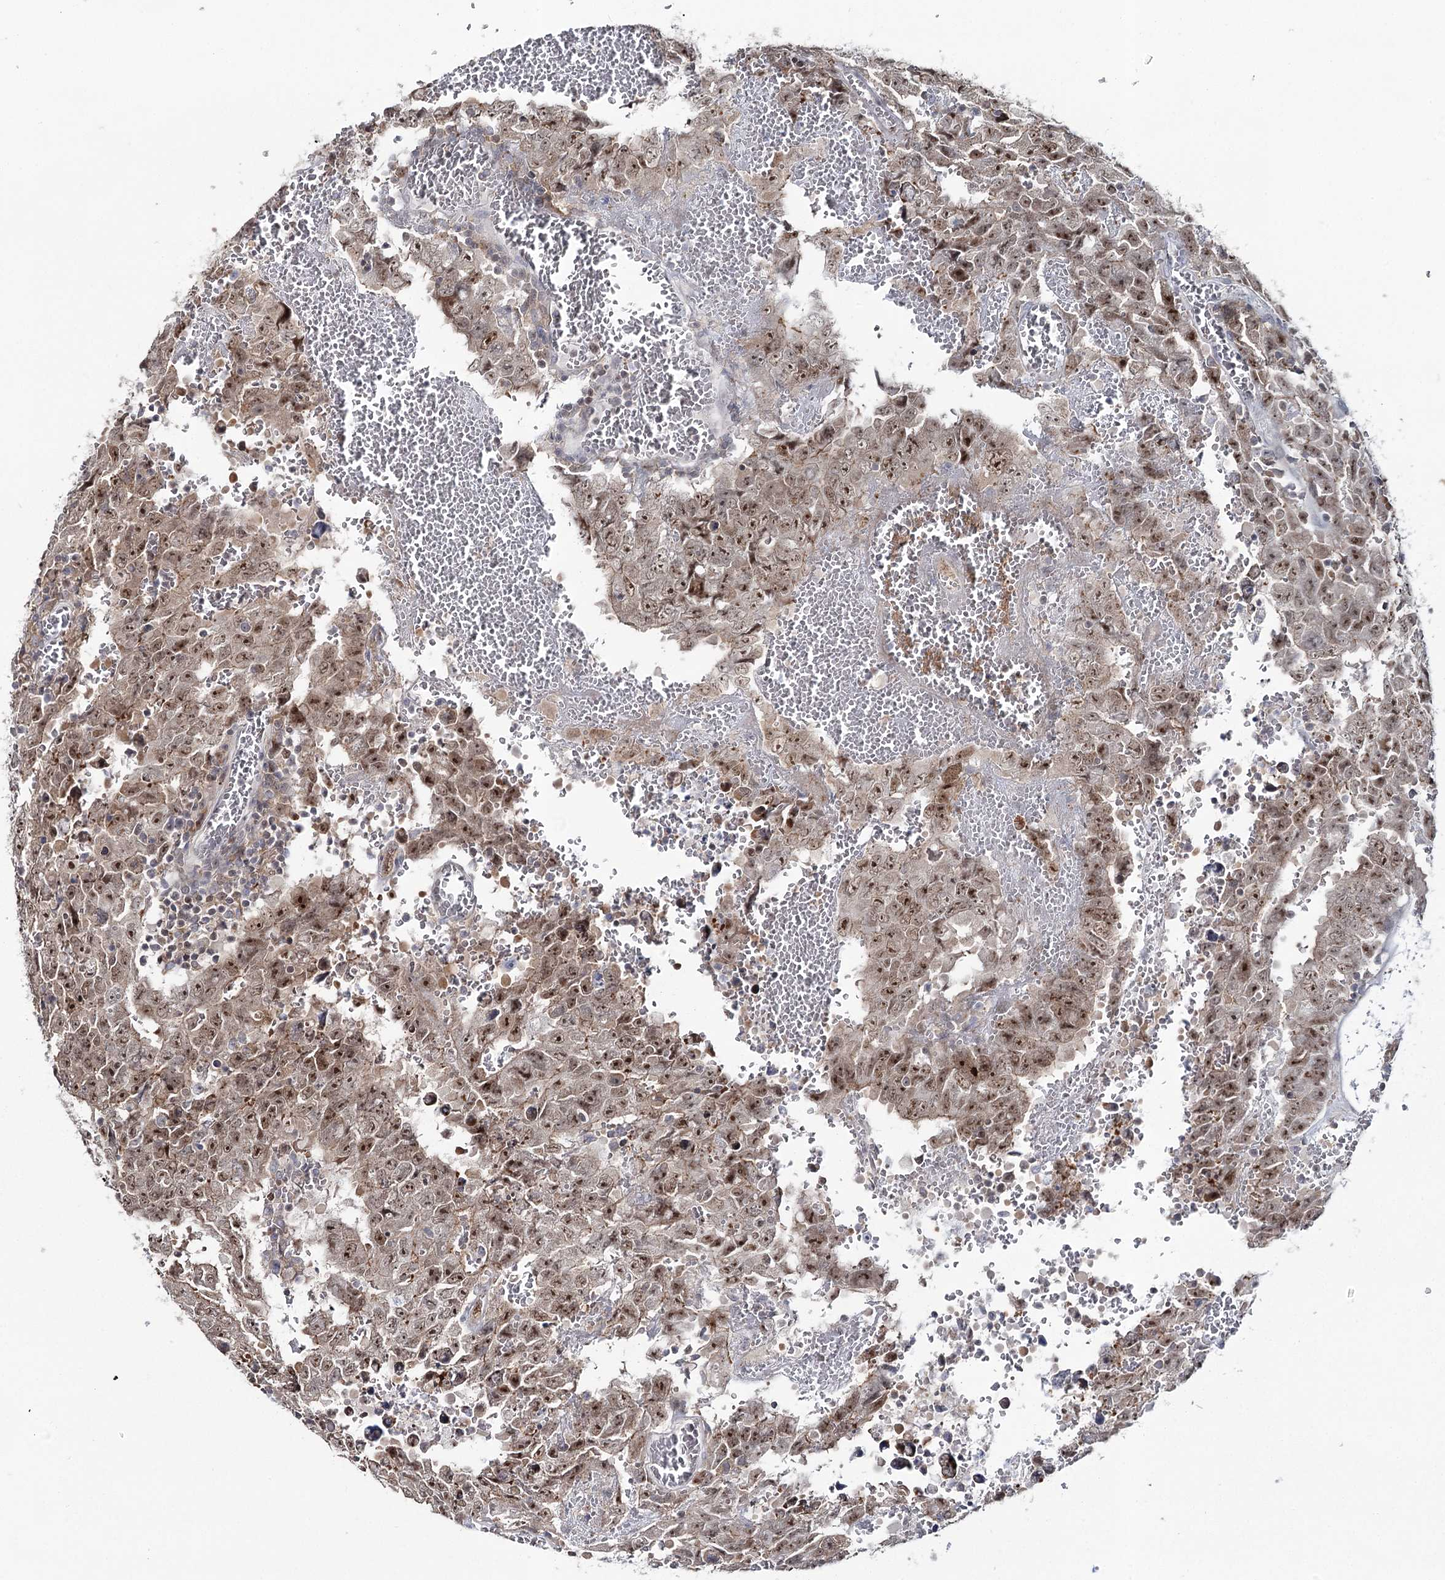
{"staining": {"intensity": "moderate", "quantity": ">75%", "location": "nuclear"}, "tissue": "testis cancer", "cell_type": "Tumor cells", "image_type": "cancer", "snomed": [{"axis": "morphology", "description": "Carcinoma, Embryonal, NOS"}, {"axis": "topography", "description": "Testis"}], "caption": "Immunohistochemistry (IHC) (DAB) staining of human testis embryonal carcinoma displays moderate nuclear protein positivity in approximately >75% of tumor cells.", "gene": "ZC3H8", "patient": {"sex": "male", "age": 26}}